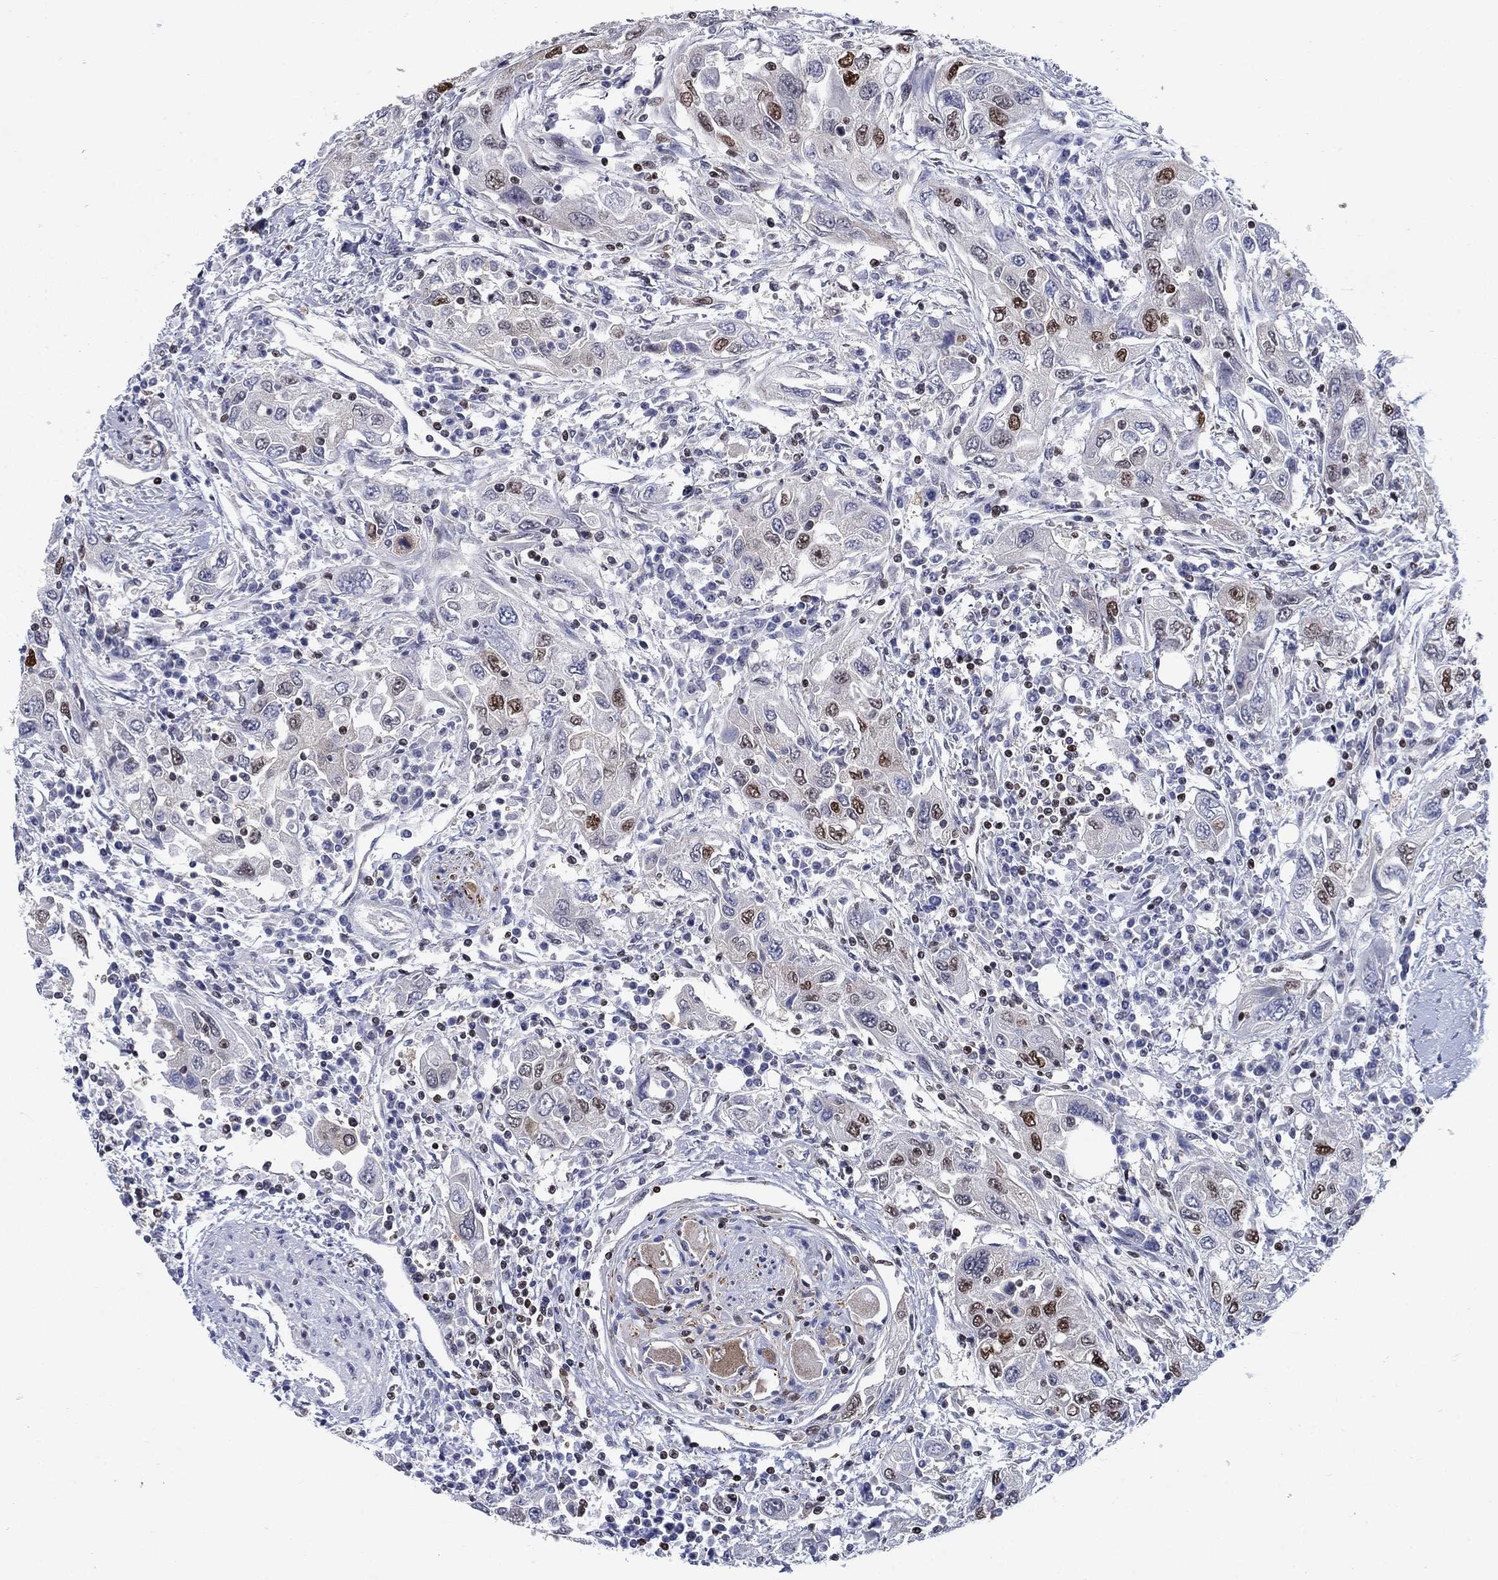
{"staining": {"intensity": "strong", "quantity": "<25%", "location": "nuclear"}, "tissue": "urothelial cancer", "cell_type": "Tumor cells", "image_type": "cancer", "snomed": [{"axis": "morphology", "description": "Urothelial carcinoma, High grade"}, {"axis": "topography", "description": "Urinary bladder"}], "caption": "Strong nuclear protein expression is appreciated in approximately <25% of tumor cells in urothelial cancer.", "gene": "RPRD1B", "patient": {"sex": "male", "age": 76}}